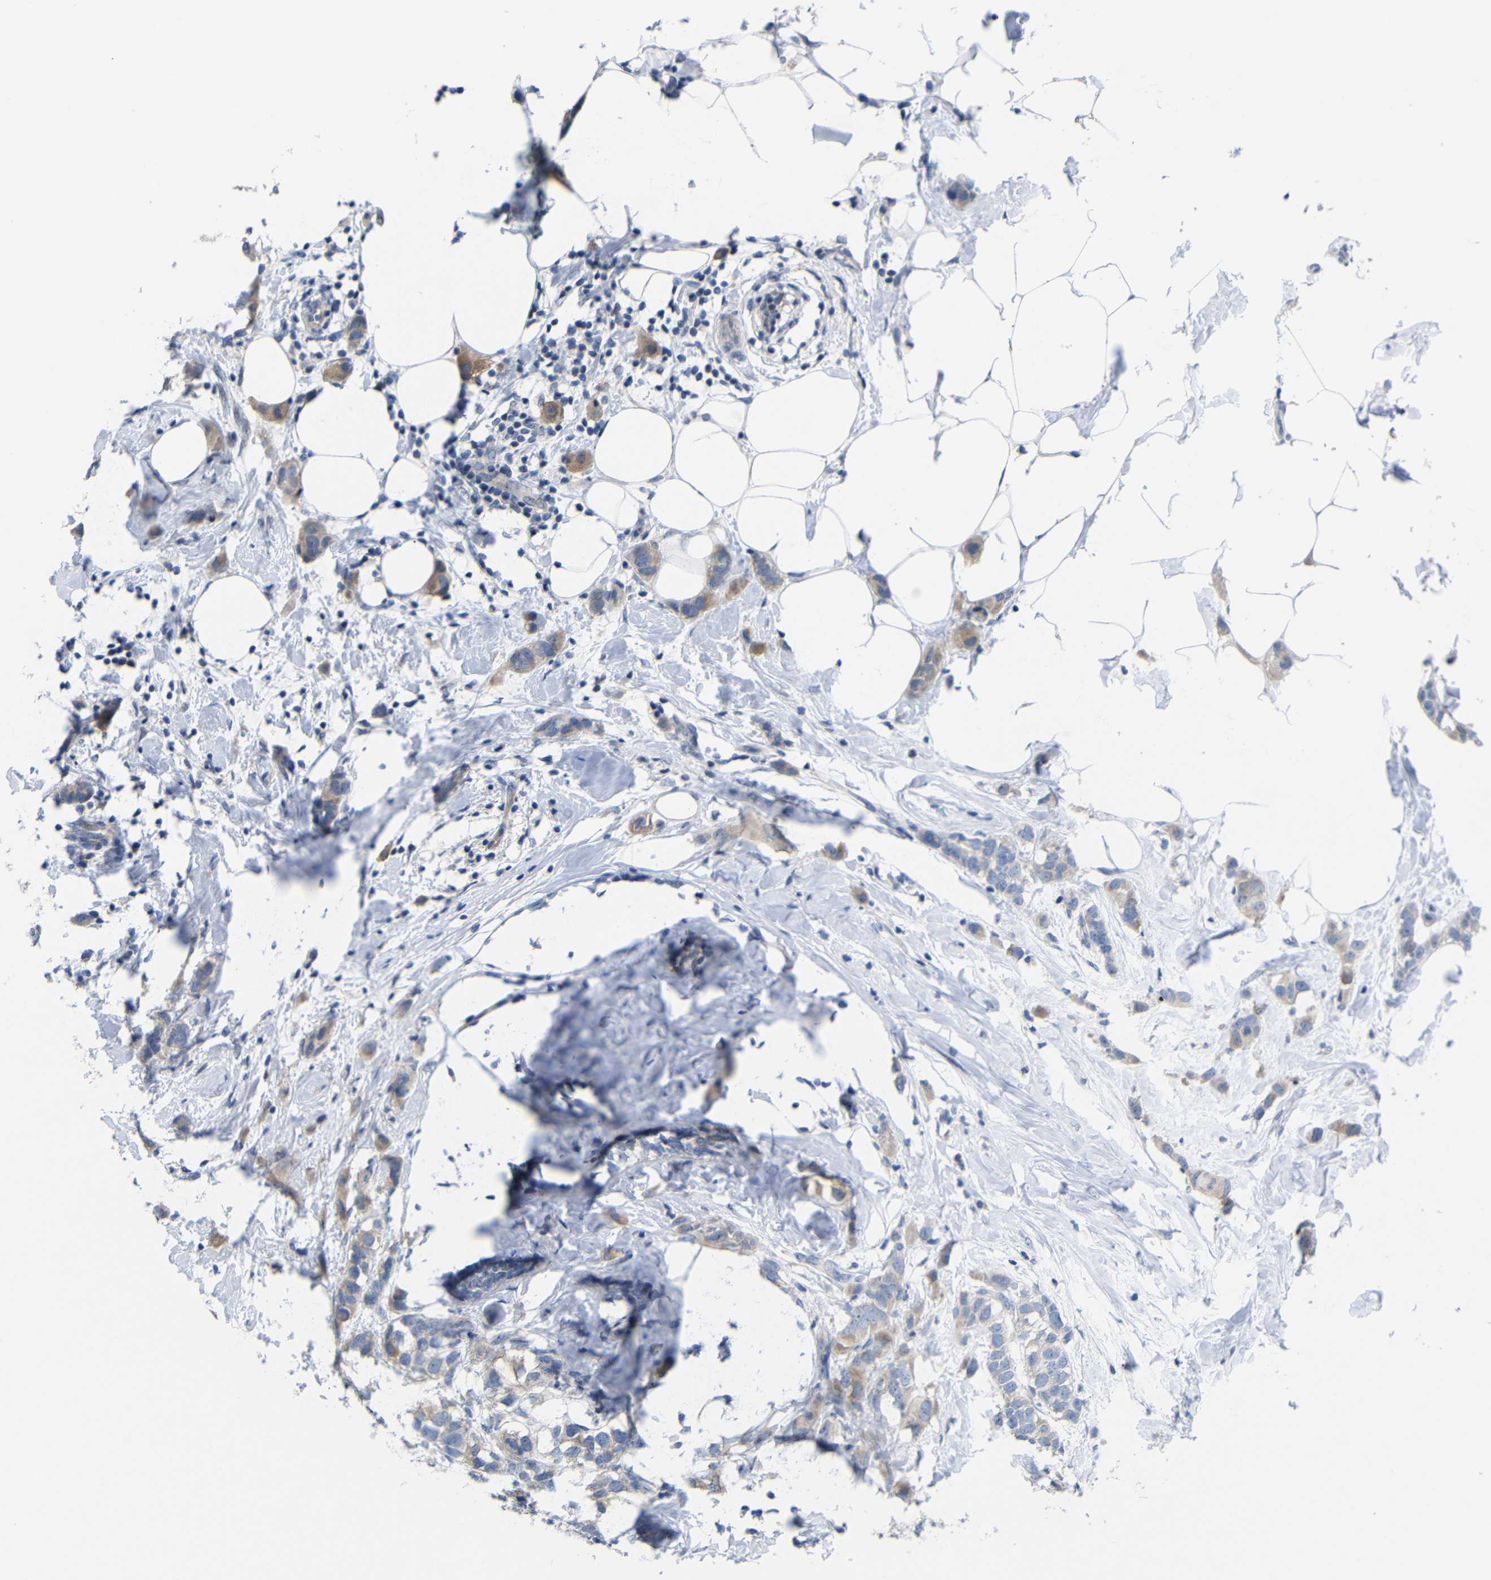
{"staining": {"intensity": "weak", "quantity": ">75%", "location": "cytoplasmic/membranous"}, "tissue": "breast cancer", "cell_type": "Tumor cells", "image_type": "cancer", "snomed": [{"axis": "morphology", "description": "Normal tissue, NOS"}, {"axis": "morphology", "description": "Duct carcinoma"}, {"axis": "topography", "description": "Breast"}], "caption": "The immunohistochemical stain shows weak cytoplasmic/membranous expression in tumor cells of breast cancer (intraductal carcinoma) tissue.", "gene": "CMTM1", "patient": {"sex": "female", "age": 50}}